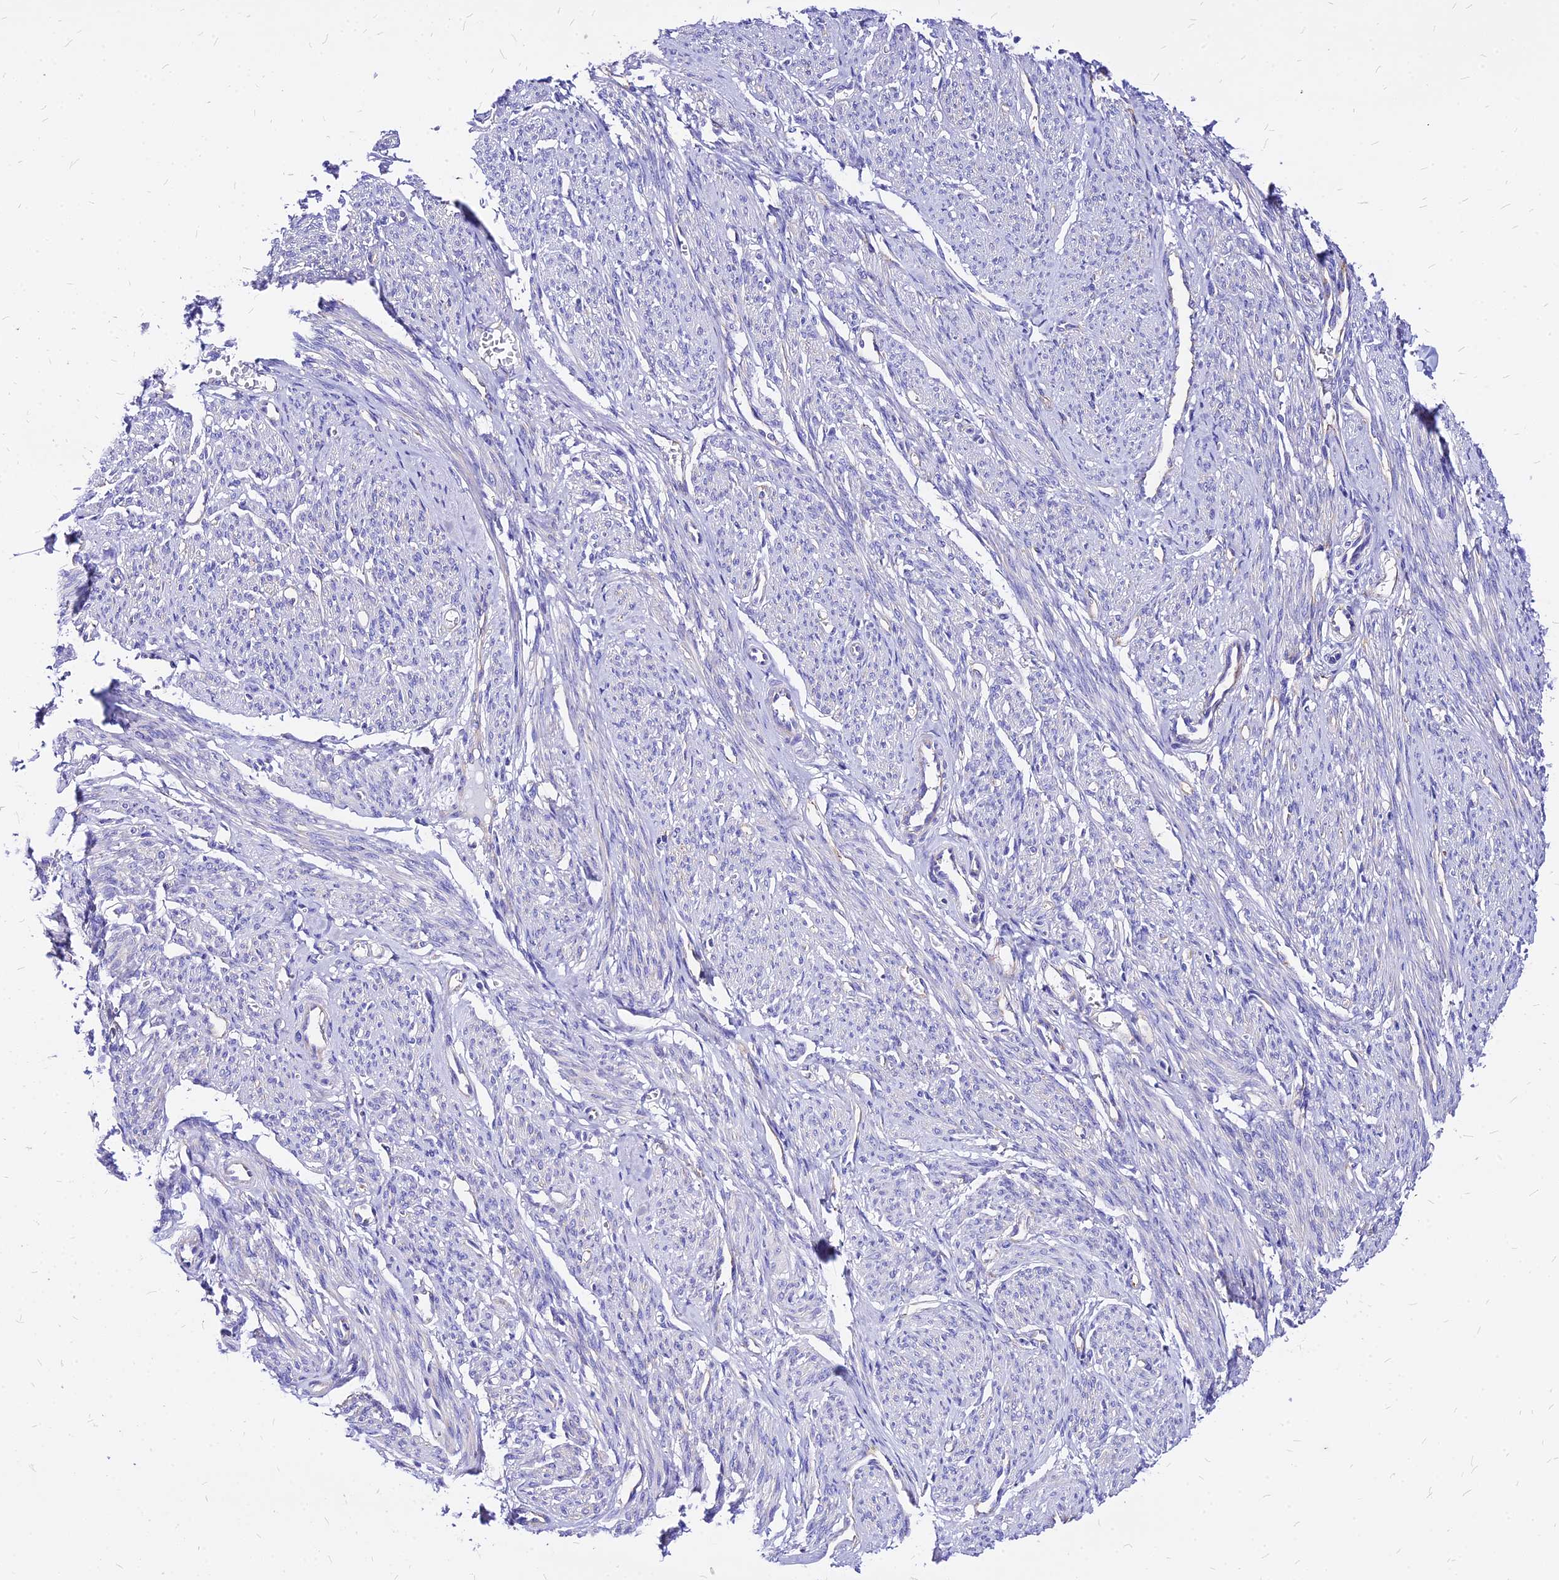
{"staining": {"intensity": "negative", "quantity": "none", "location": "none"}, "tissue": "smooth muscle", "cell_type": "Smooth muscle cells", "image_type": "normal", "snomed": [{"axis": "morphology", "description": "Normal tissue, NOS"}, {"axis": "topography", "description": "Smooth muscle"}], "caption": "This photomicrograph is of unremarkable smooth muscle stained with immunohistochemistry (IHC) to label a protein in brown with the nuclei are counter-stained blue. There is no expression in smooth muscle cells. (Brightfield microscopy of DAB IHC at high magnification).", "gene": "RPL19", "patient": {"sex": "female", "age": 65}}